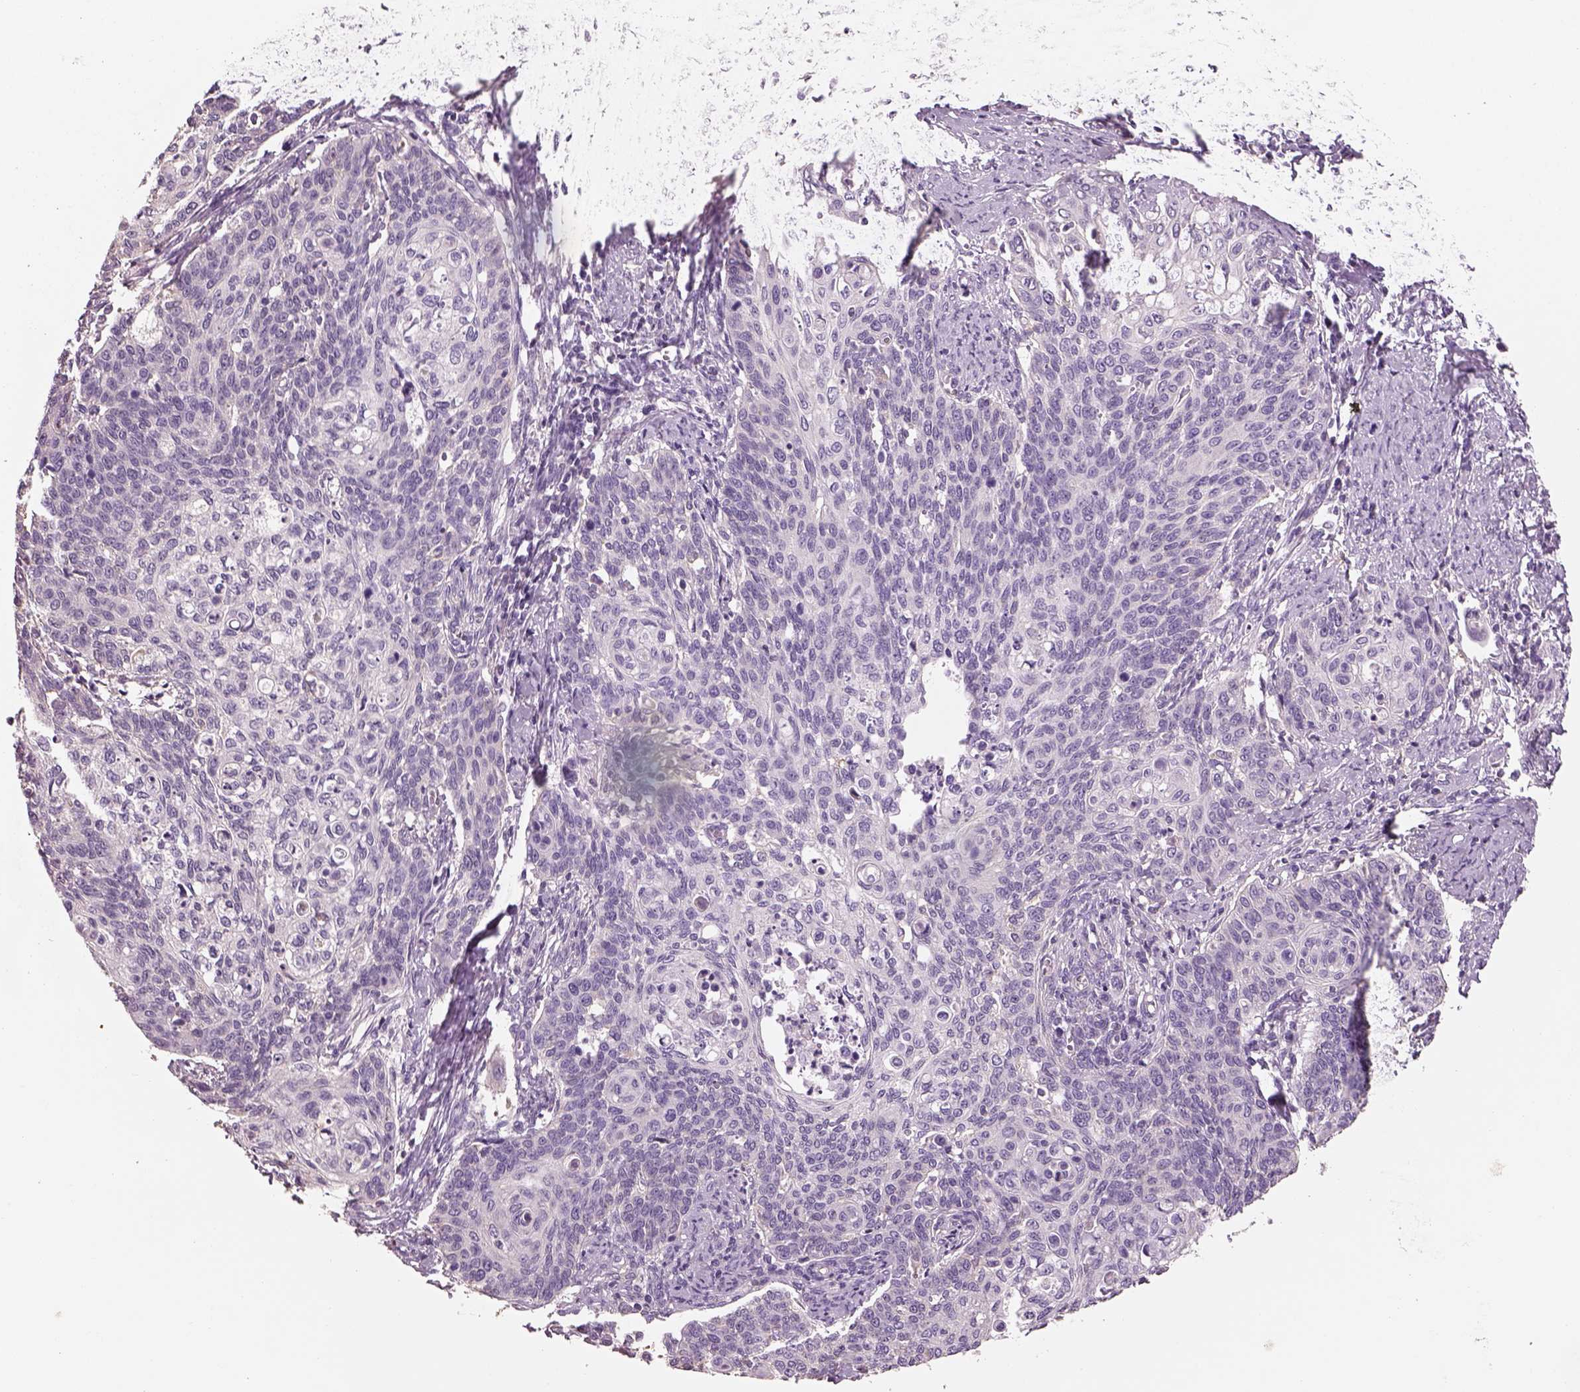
{"staining": {"intensity": "negative", "quantity": "none", "location": "none"}, "tissue": "cervical cancer", "cell_type": "Tumor cells", "image_type": "cancer", "snomed": [{"axis": "morphology", "description": "Normal tissue, NOS"}, {"axis": "morphology", "description": "Squamous cell carcinoma, NOS"}, {"axis": "topography", "description": "Cervix"}], "caption": "Immunohistochemical staining of human squamous cell carcinoma (cervical) demonstrates no significant positivity in tumor cells. (DAB (3,3'-diaminobenzidine) immunohistochemistry, high magnification).", "gene": "OTUD6A", "patient": {"sex": "female", "age": 39}}